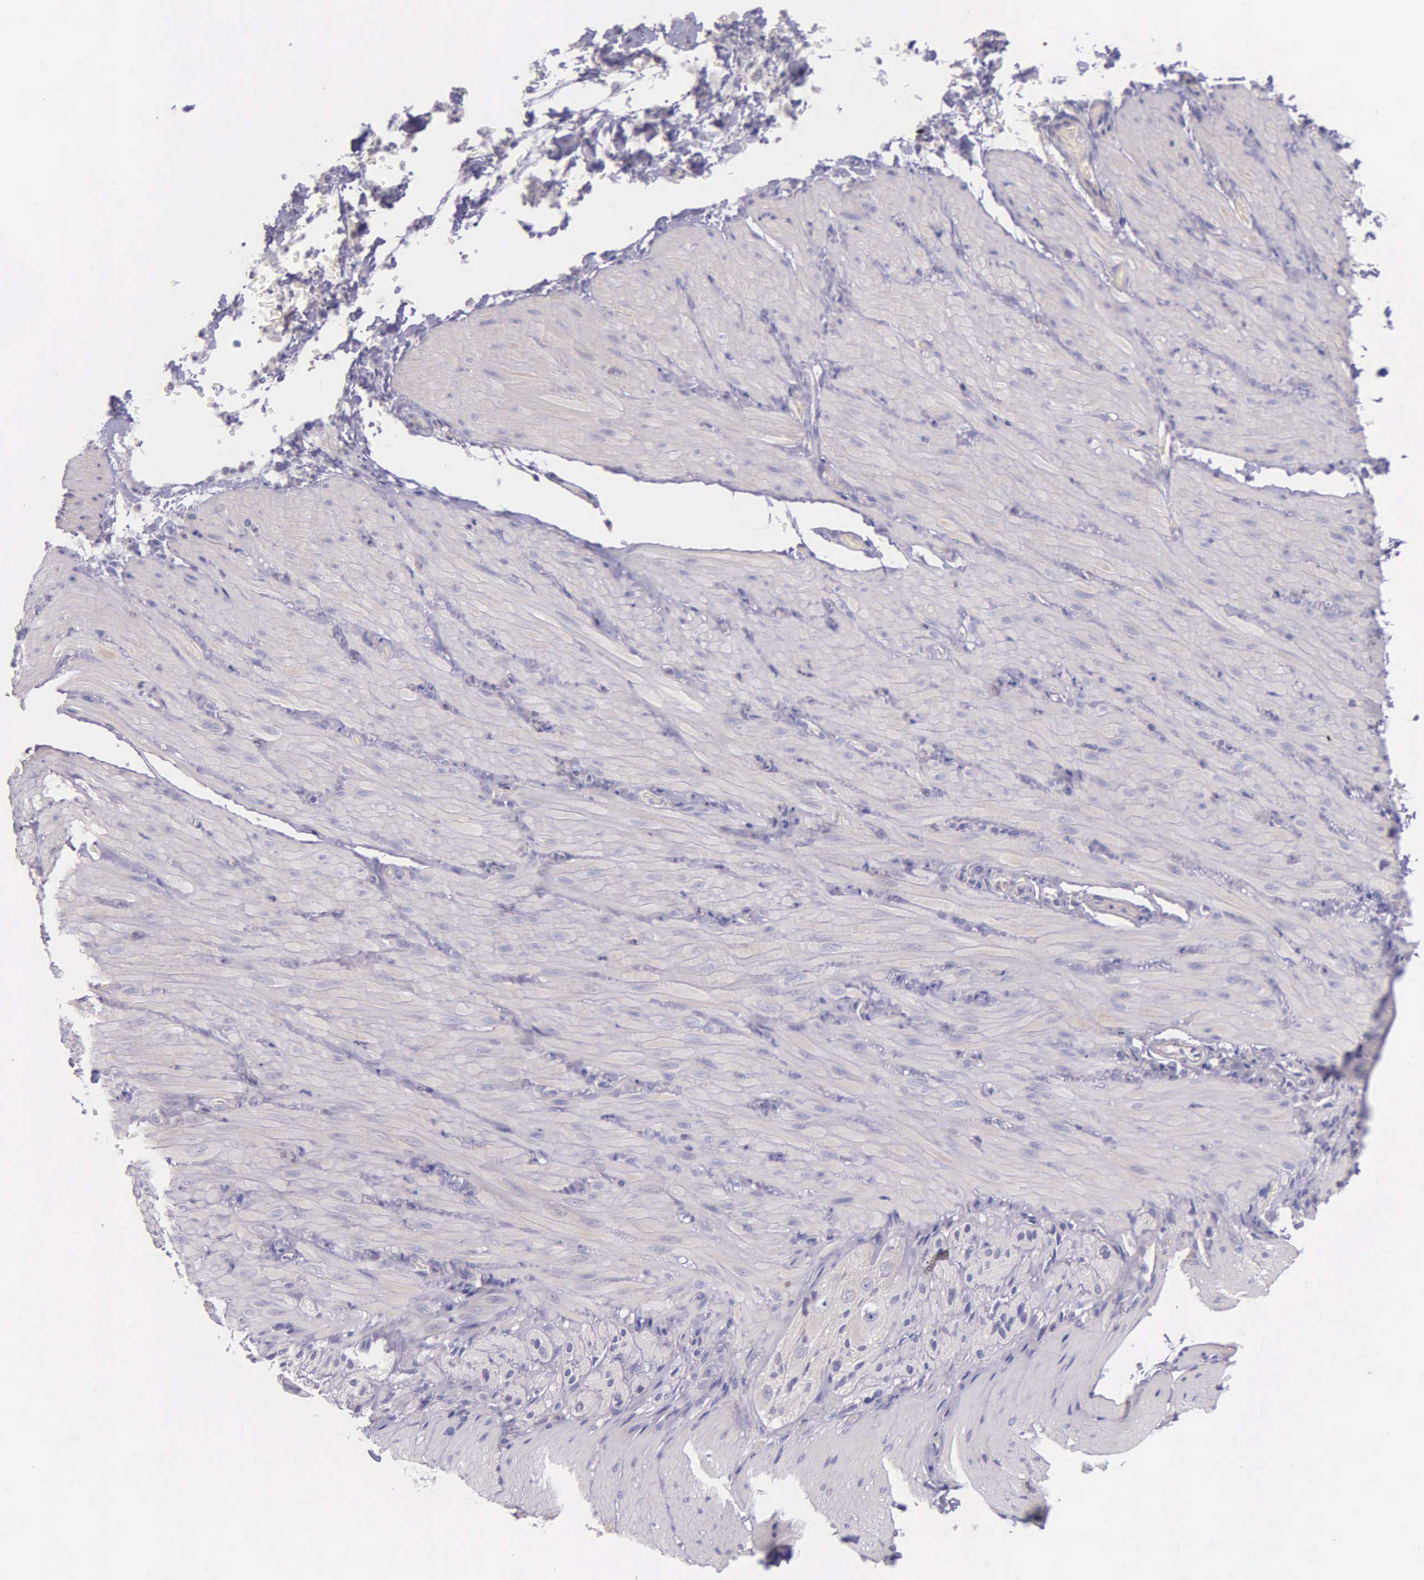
{"staining": {"intensity": "negative", "quantity": "none", "location": "none"}, "tissue": "smooth muscle", "cell_type": "Smooth muscle cells", "image_type": "normal", "snomed": [{"axis": "morphology", "description": "Normal tissue, NOS"}, {"axis": "topography", "description": "Duodenum"}], "caption": "Immunohistochemistry of unremarkable smooth muscle displays no staining in smooth muscle cells. (Brightfield microscopy of DAB (3,3'-diaminobenzidine) immunohistochemistry (IHC) at high magnification).", "gene": "THSD7A", "patient": {"sex": "male", "age": 63}}